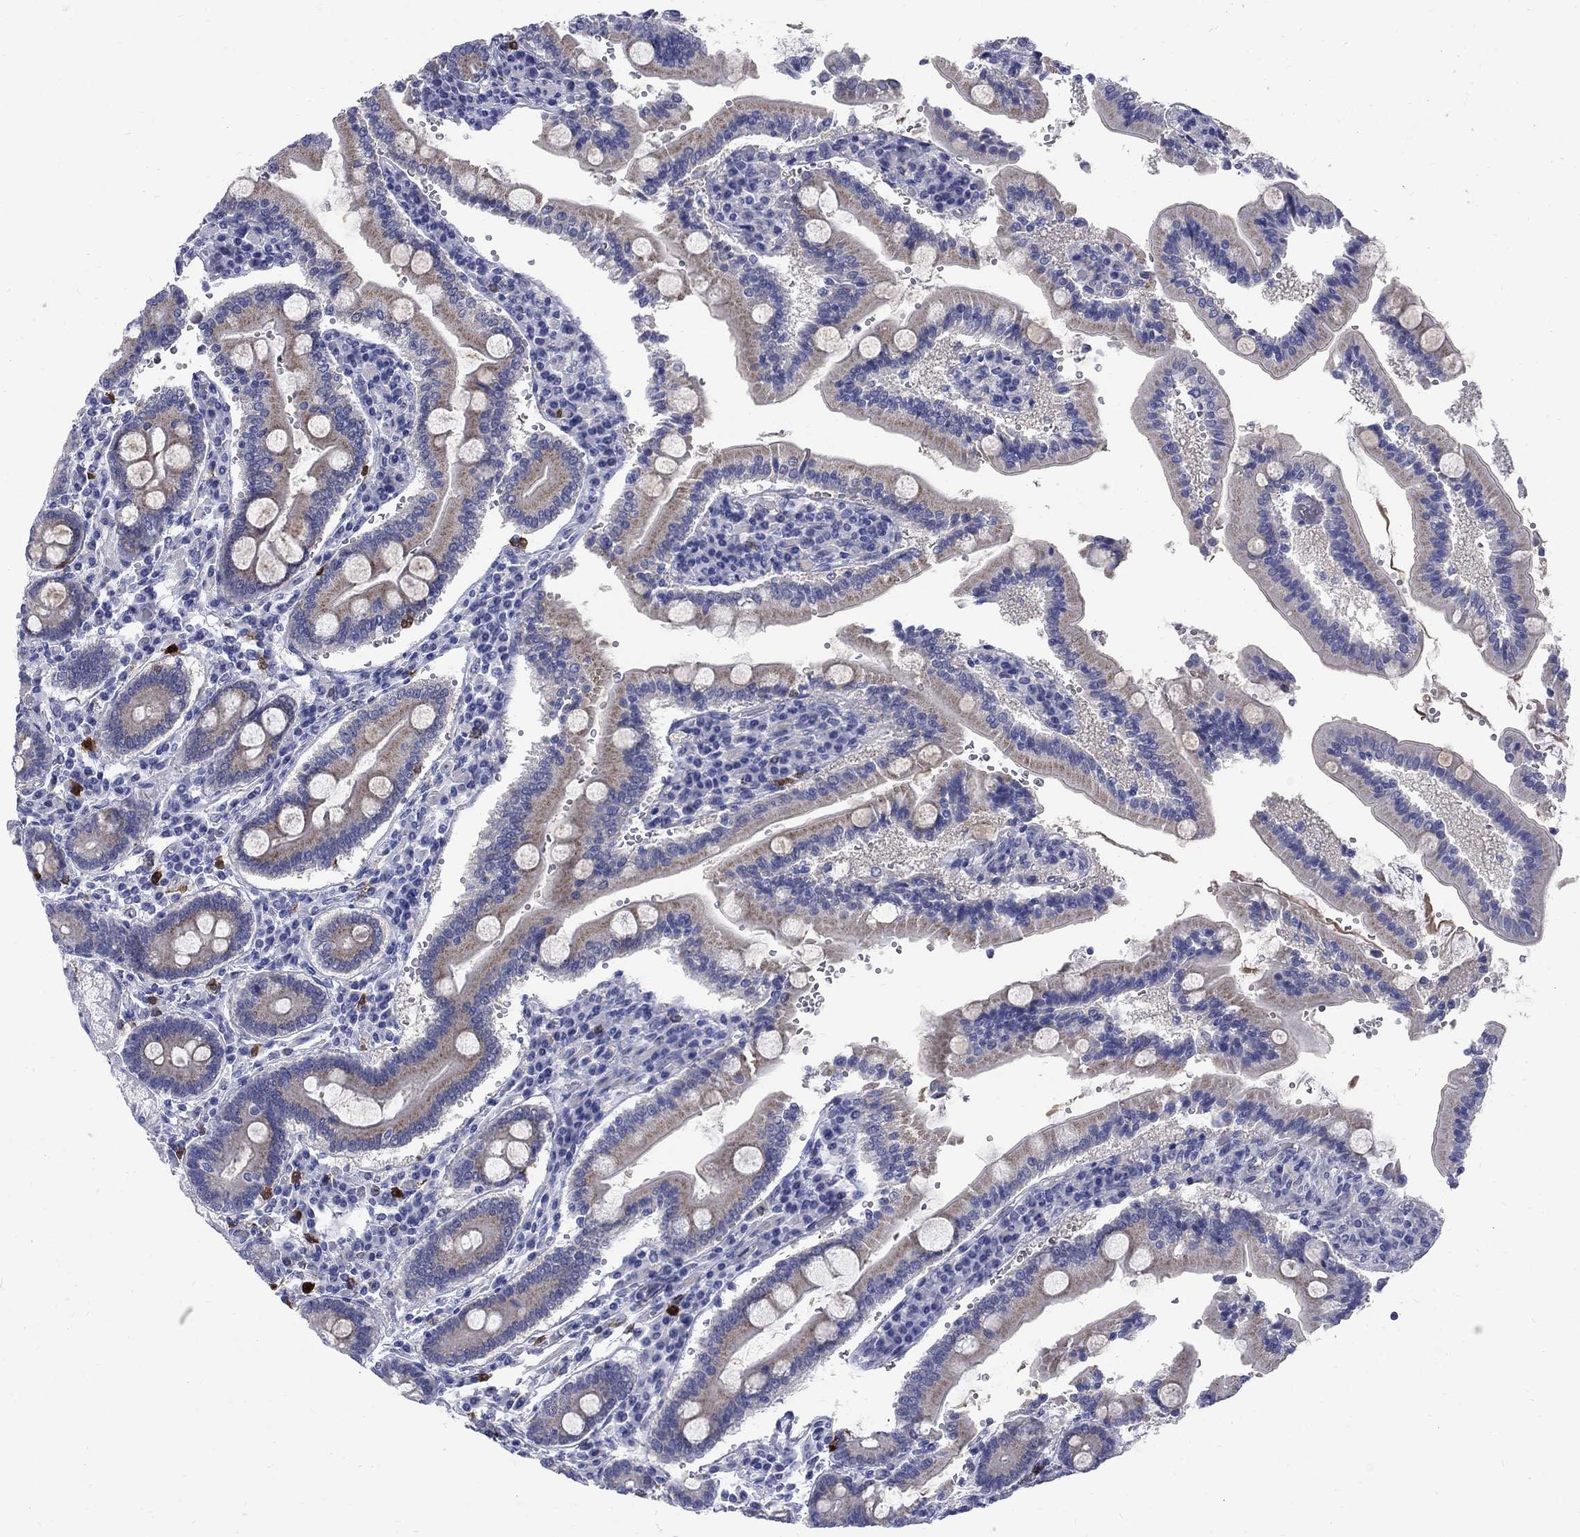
{"staining": {"intensity": "negative", "quantity": "none", "location": "none"}, "tissue": "duodenum", "cell_type": "Glandular cells", "image_type": "normal", "snomed": [{"axis": "morphology", "description": "Normal tissue, NOS"}, {"axis": "topography", "description": "Duodenum"}], "caption": "A high-resolution micrograph shows immunohistochemistry (IHC) staining of unremarkable duodenum, which demonstrates no significant staining in glandular cells. (Immunohistochemistry, brightfield microscopy, high magnification).", "gene": "SERPINB2", "patient": {"sex": "female", "age": 62}}